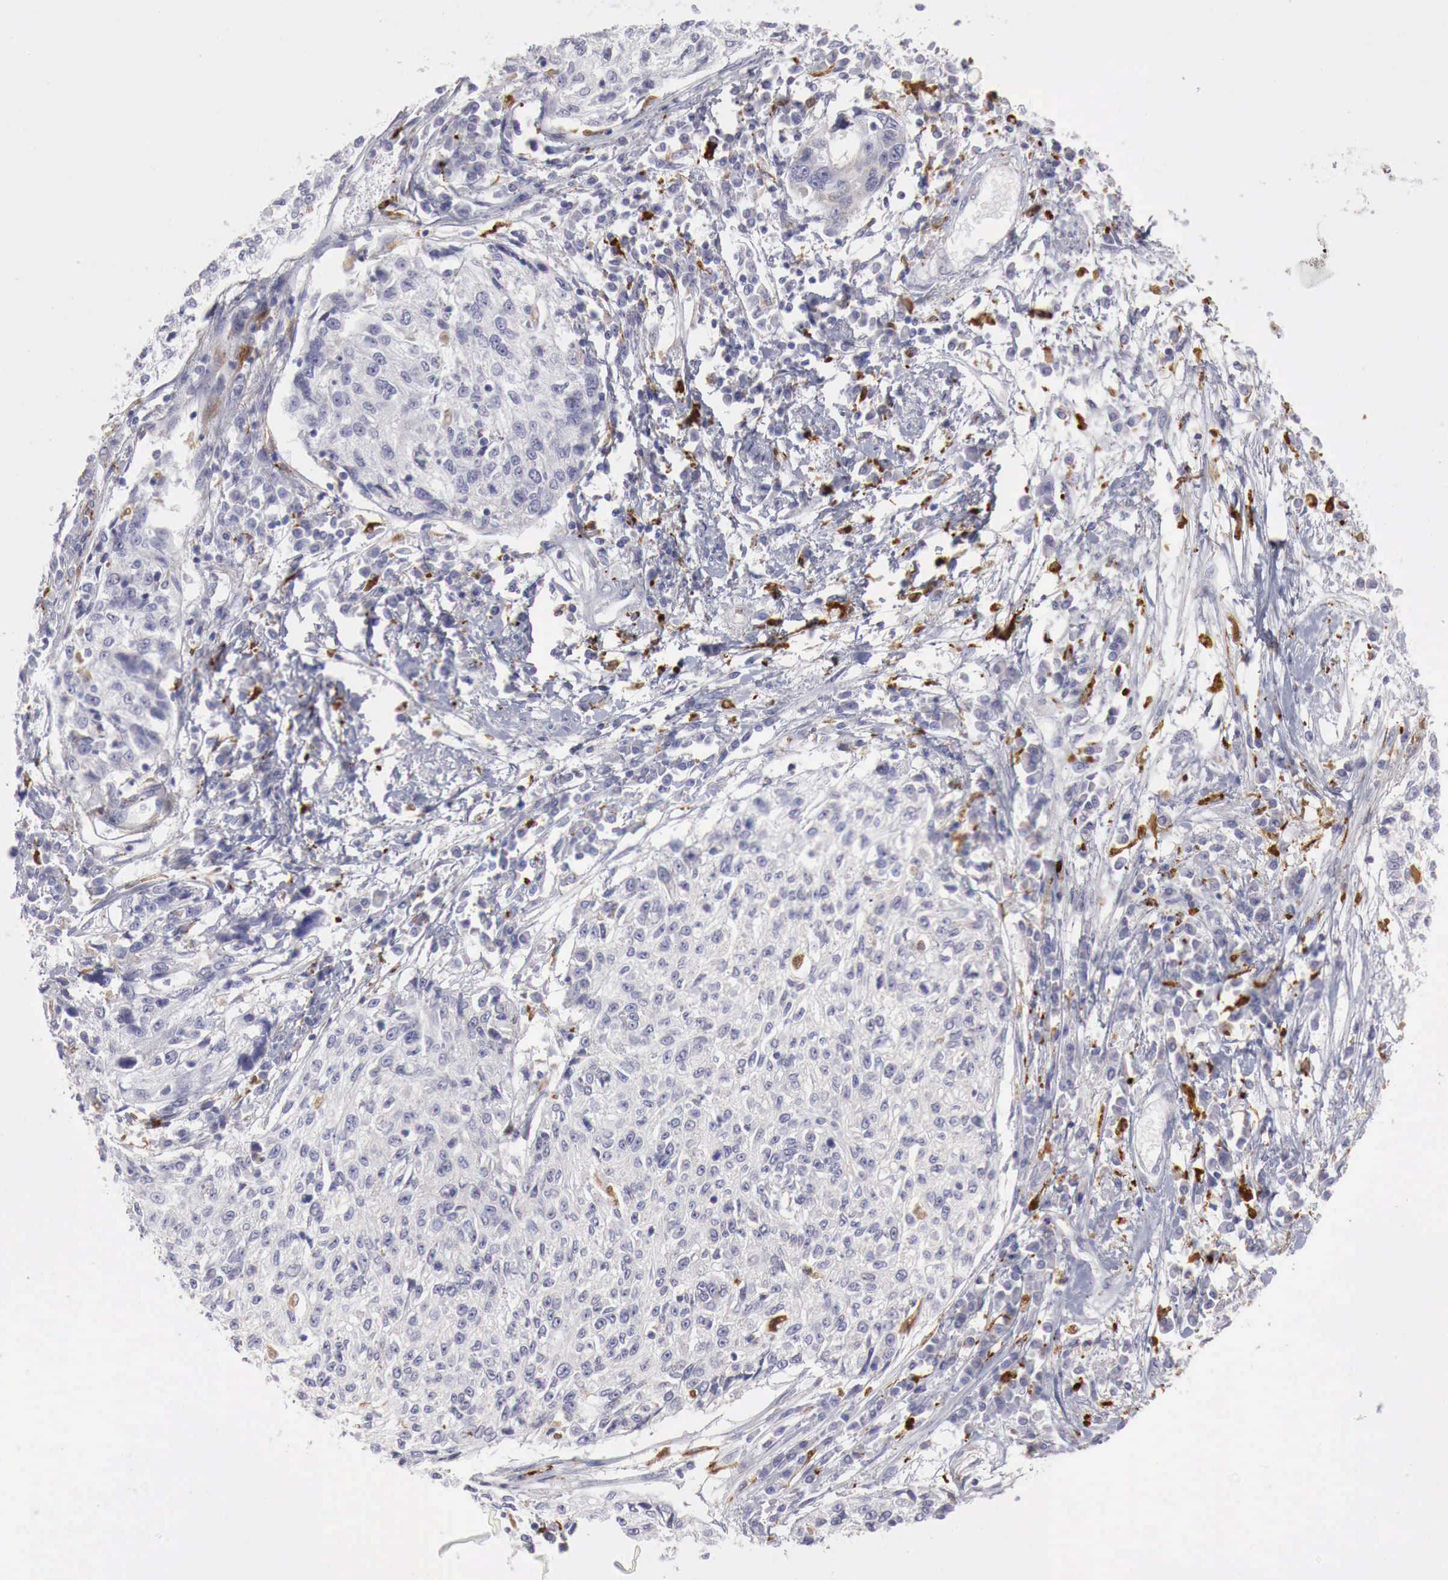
{"staining": {"intensity": "negative", "quantity": "none", "location": "none"}, "tissue": "cervical cancer", "cell_type": "Tumor cells", "image_type": "cancer", "snomed": [{"axis": "morphology", "description": "Squamous cell carcinoma, NOS"}, {"axis": "topography", "description": "Cervix"}], "caption": "Squamous cell carcinoma (cervical) was stained to show a protein in brown. There is no significant staining in tumor cells. (DAB (3,3'-diaminobenzidine) immunohistochemistry (IHC) with hematoxylin counter stain).", "gene": "GLA", "patient": {"sex": "female", "age": 57}}